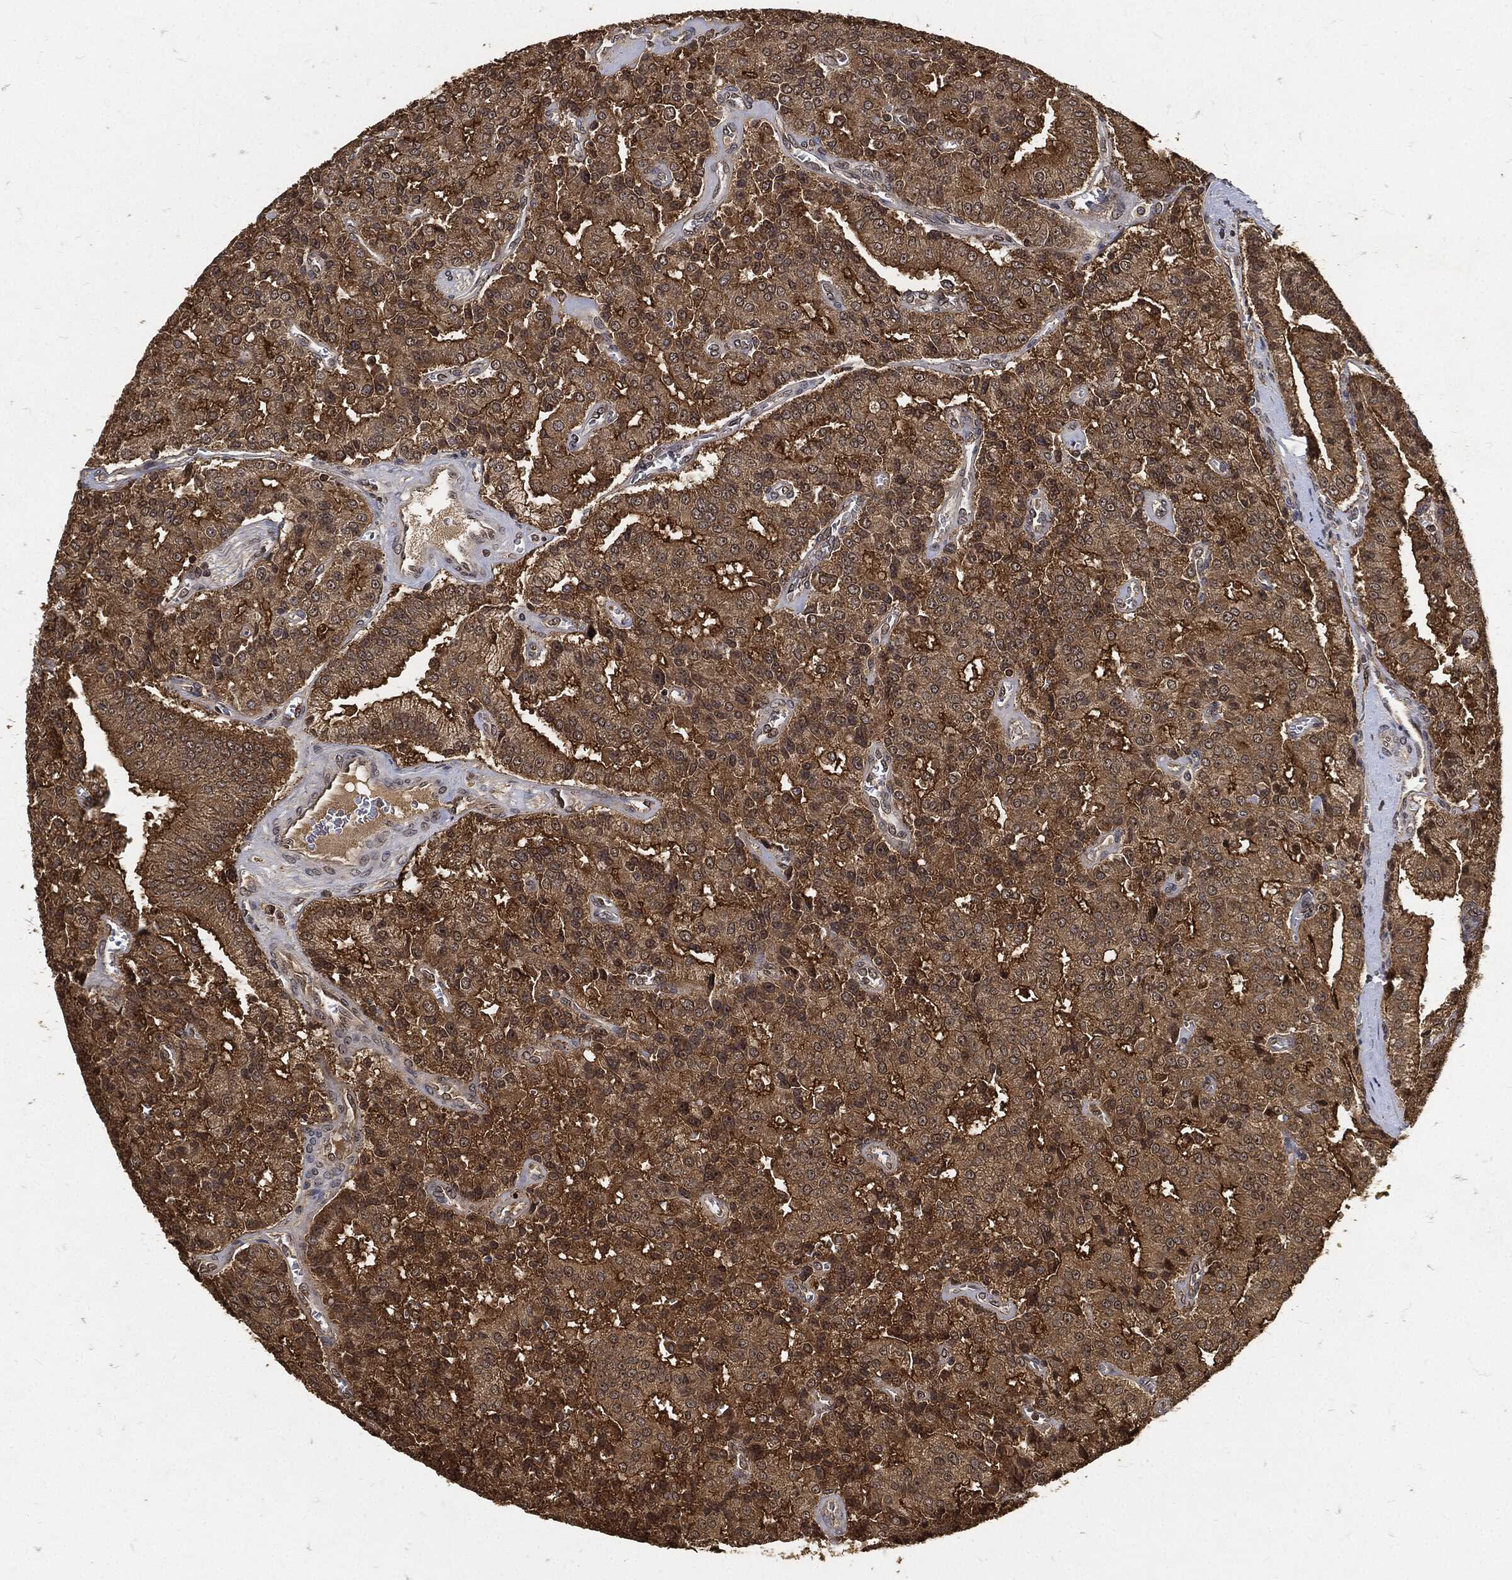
{"staining": {"intensity": "strong", "quantity": ">75%", "location": "cytoplasmic/membranous"}, "tissue": "prostate cancer", "cell_type": "Tumor cells", "image_type": "cancer", "snomed": [{"axis": "morphology", "description": "Adenocarcinoma, NOS"}, {"axis": "topography", "description": "Prostate and seminal vesicle, NOS"}, {"axis": "topography", "description": "Prostate"}], "caption": "Prostate cancer (adenocarcinoma) was stained to show a protein in brown. There is high levels of strong cytoplasmic/membranous positivity in about >75% of tumor cells. (Stains: DAB in brown, nuclei in blue, Microscopy: brightfield microscopy at high magnification).", "gene": "ZNF226", "patient": {"sex": "male", "age": 67}}